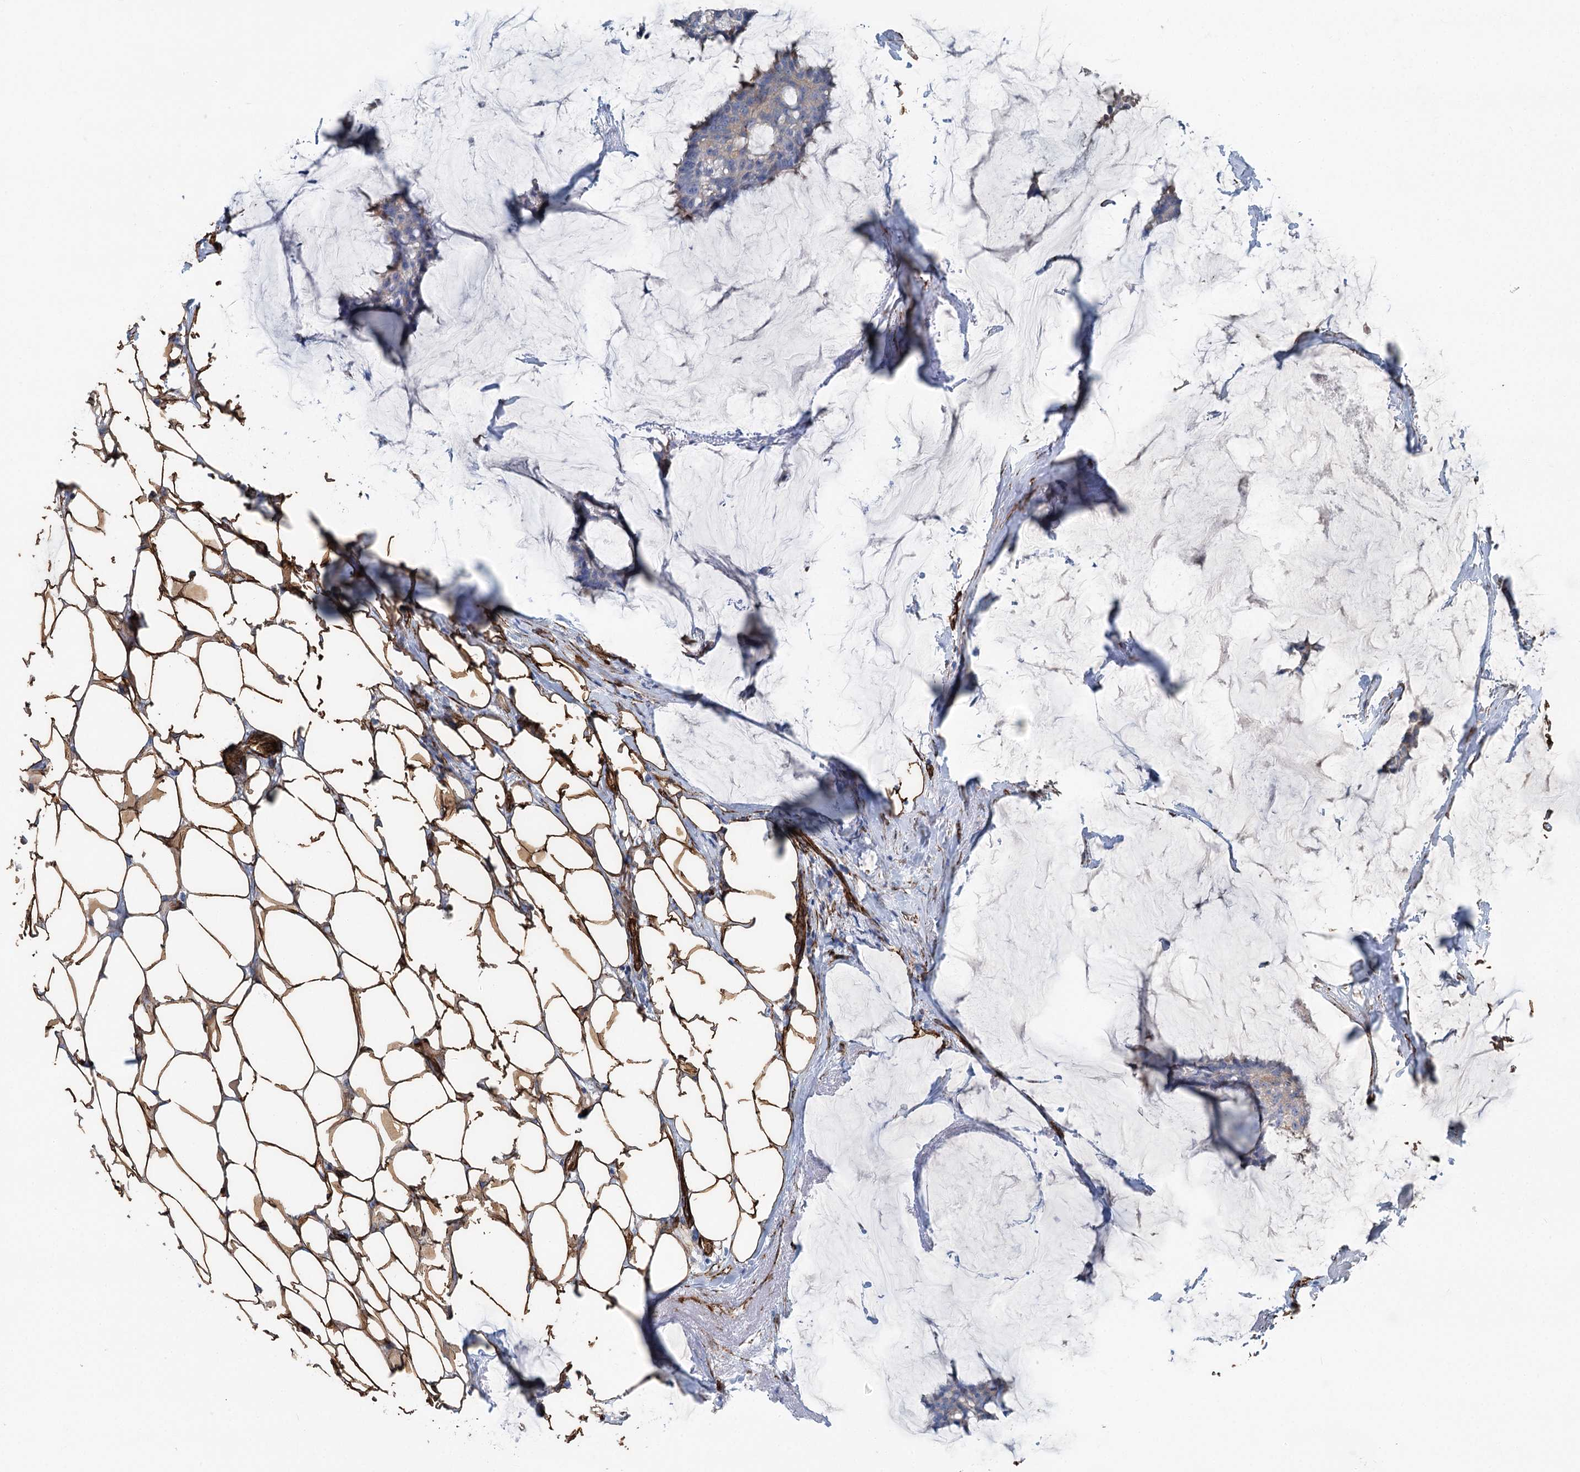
{"staining": {"intensity": "negative", "quantity": "none", "location": "none"}, "tissue": "breast cancer", "cell_type": "Tumor cells", "image_type": "cancer", "snomed": [{"axis": "morphology", "description": "Duct carcinoma"}, {"axis": "topography", "description": "Breast"}], "caption": "Immunohistochemistry (IHC) histopathology image of human invasive ductal carcinoma (breast) stained for a protein (brown), which displays no staining in tumor cells.", "gene": "IQSEC1", "patient": {"sex": "female", "age": 93}}